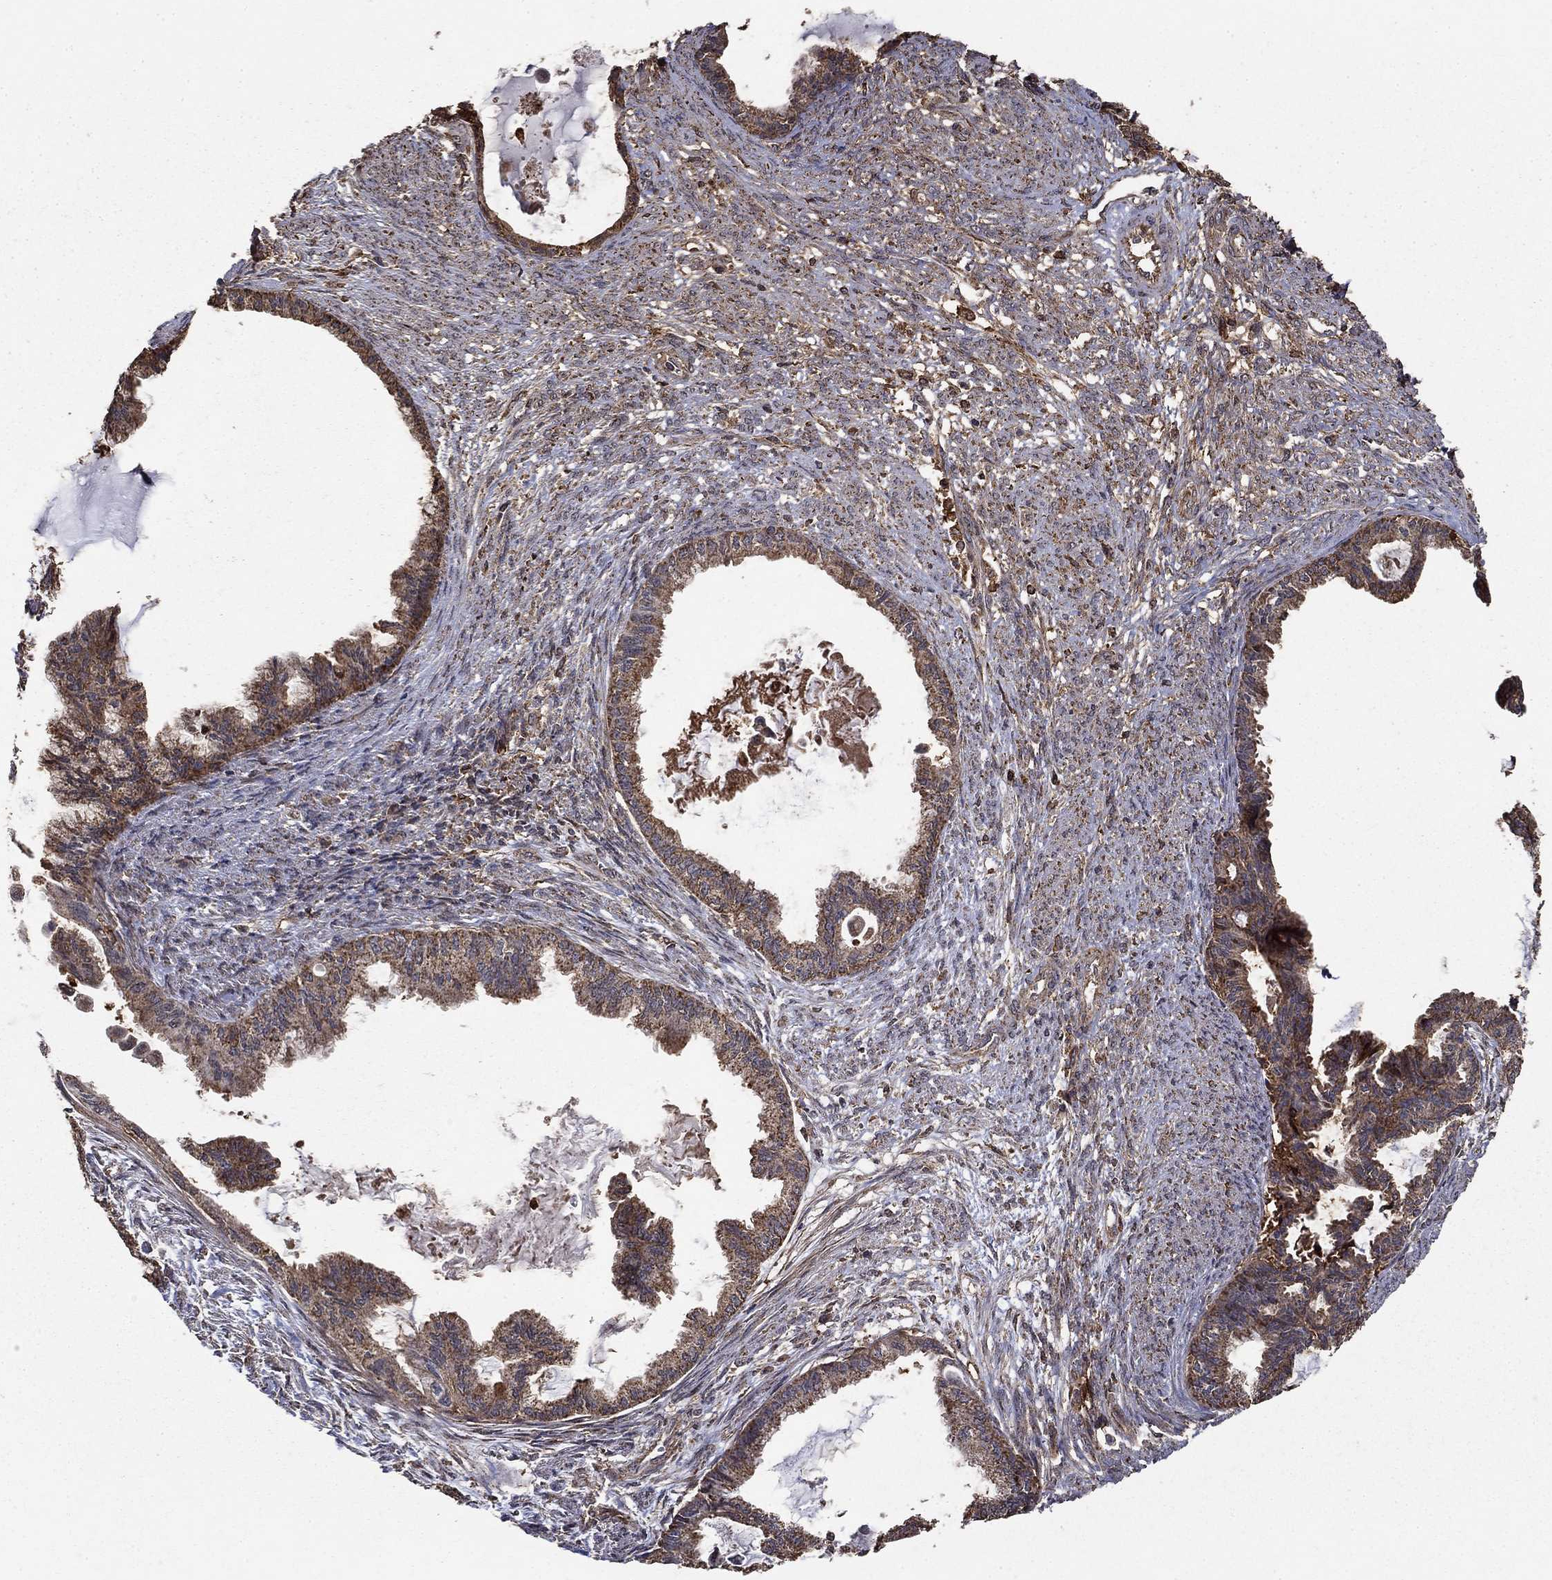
{"staining": {"intensity": "moderate", "quantity": ">75%", "location": "cytoplasmic/membranous"}, "tissue": "endometrial cancer", "cell_type": "Tumor cells", "image_type": "cancer", "snomed": [{"axis": "morphology", "description": "Adenocarcinoma, NOS"}, {"axis": "topography", "description": "Endometrium"}], "caption": "Immunohistochemical staining of human endometrial cancer (adenocarcinoma) displays medium levels of moderate cytoplasmic/membranous protein staining in approximately >75% of tumor cells.", "gene": "IFRD1", "patient": {"sex": "female", "age": 86}}